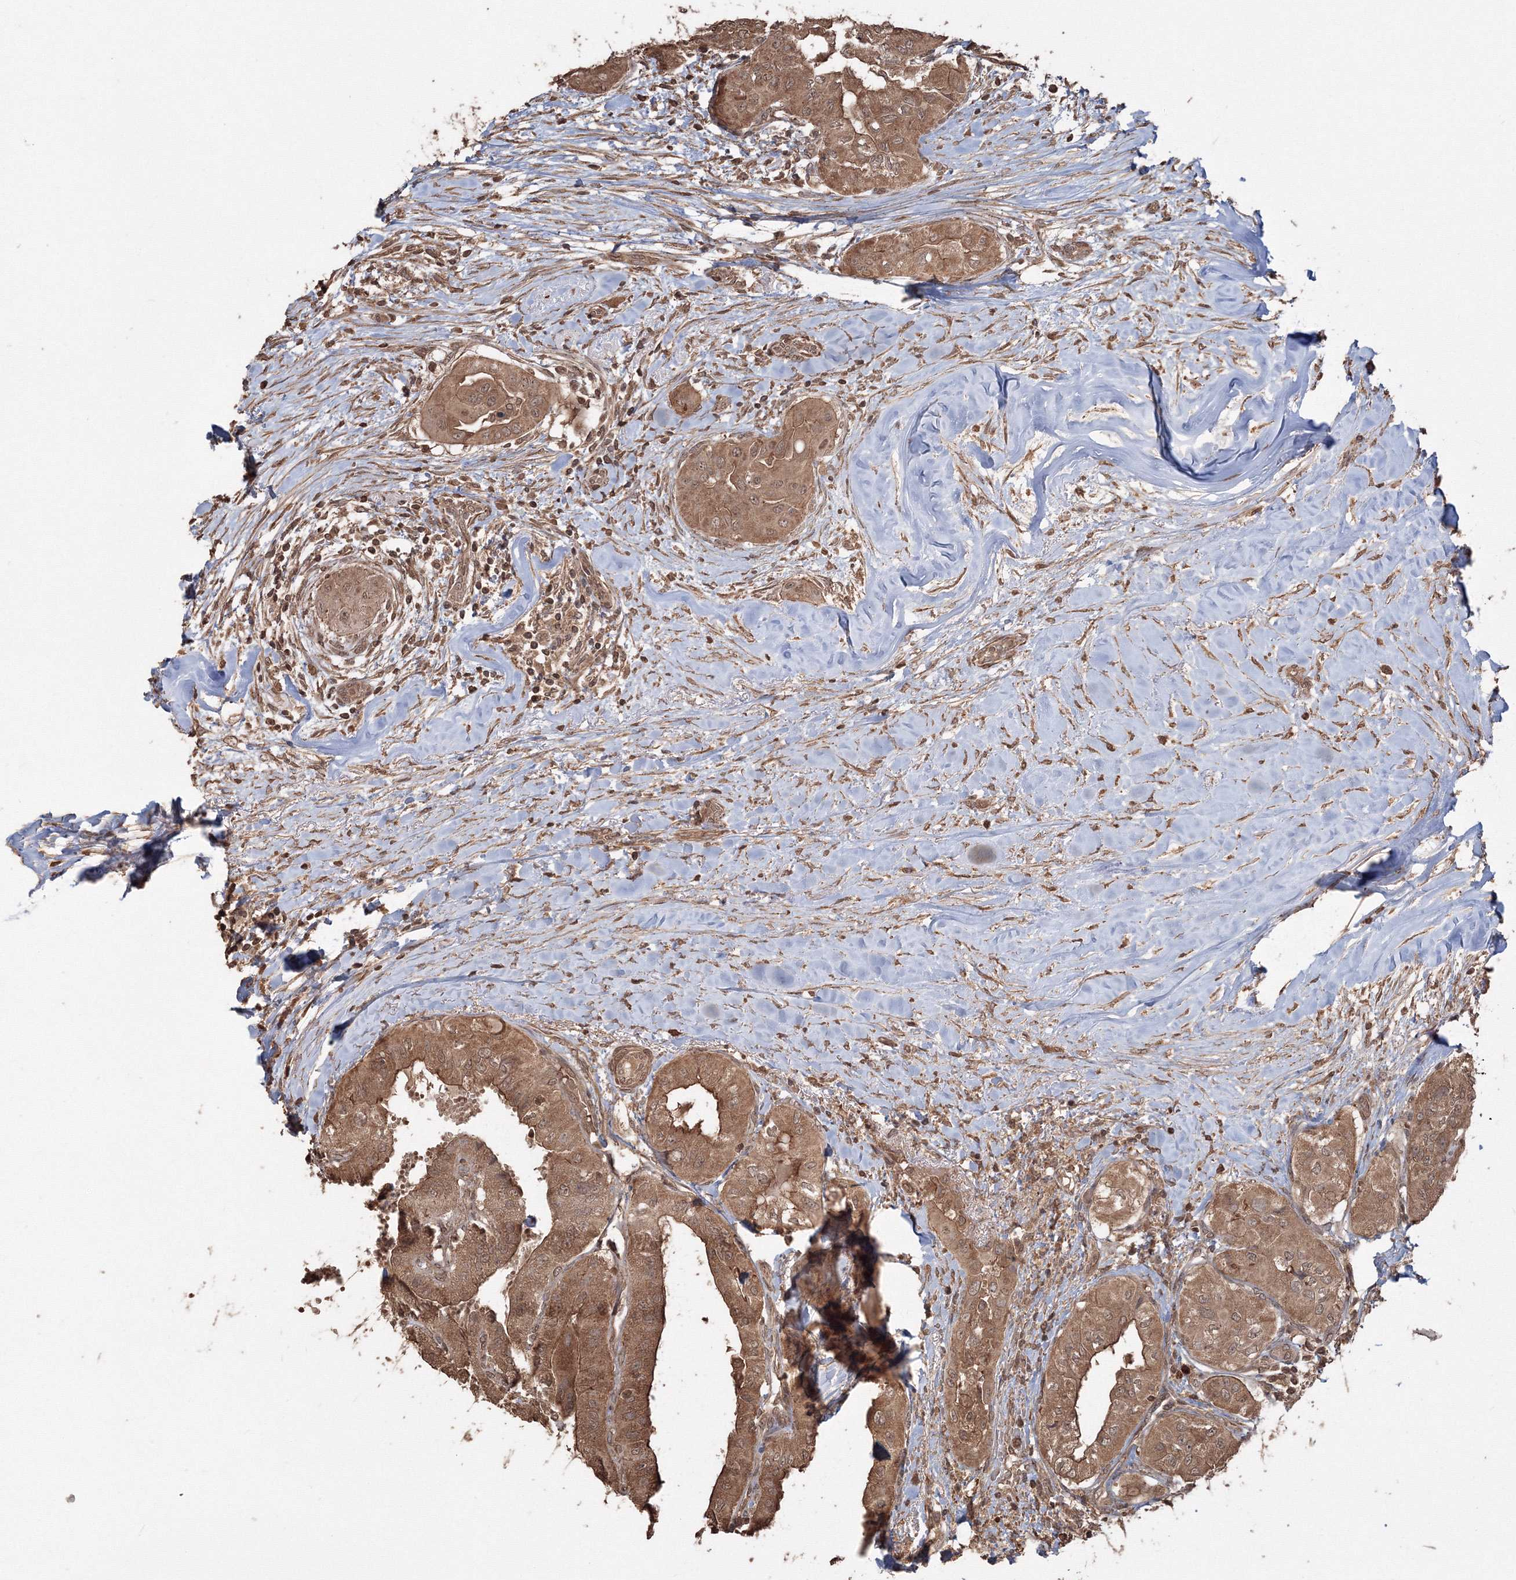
{"staining": {"intensity": "moderate", "quantity": ">75%", "location": "cytoplasmic/membranous"}, "tissue": "thyroid cancer", "cell_type": "Tumor cells", "image_type": "cancer", "snomed": [{"axis": "morphology", "description": "Papillary adenocarcinoma, NOS"}, {"axis": "topography", "description": "Thyroid gland"}], "caption": "A photomicrograph of human thyroid cancer stained for a protein displays moderate cytoplasmic/membranous brown staining in tumor cells.", "gene": "CCDC122", "patient": {"sex": "female", "age": 59}}